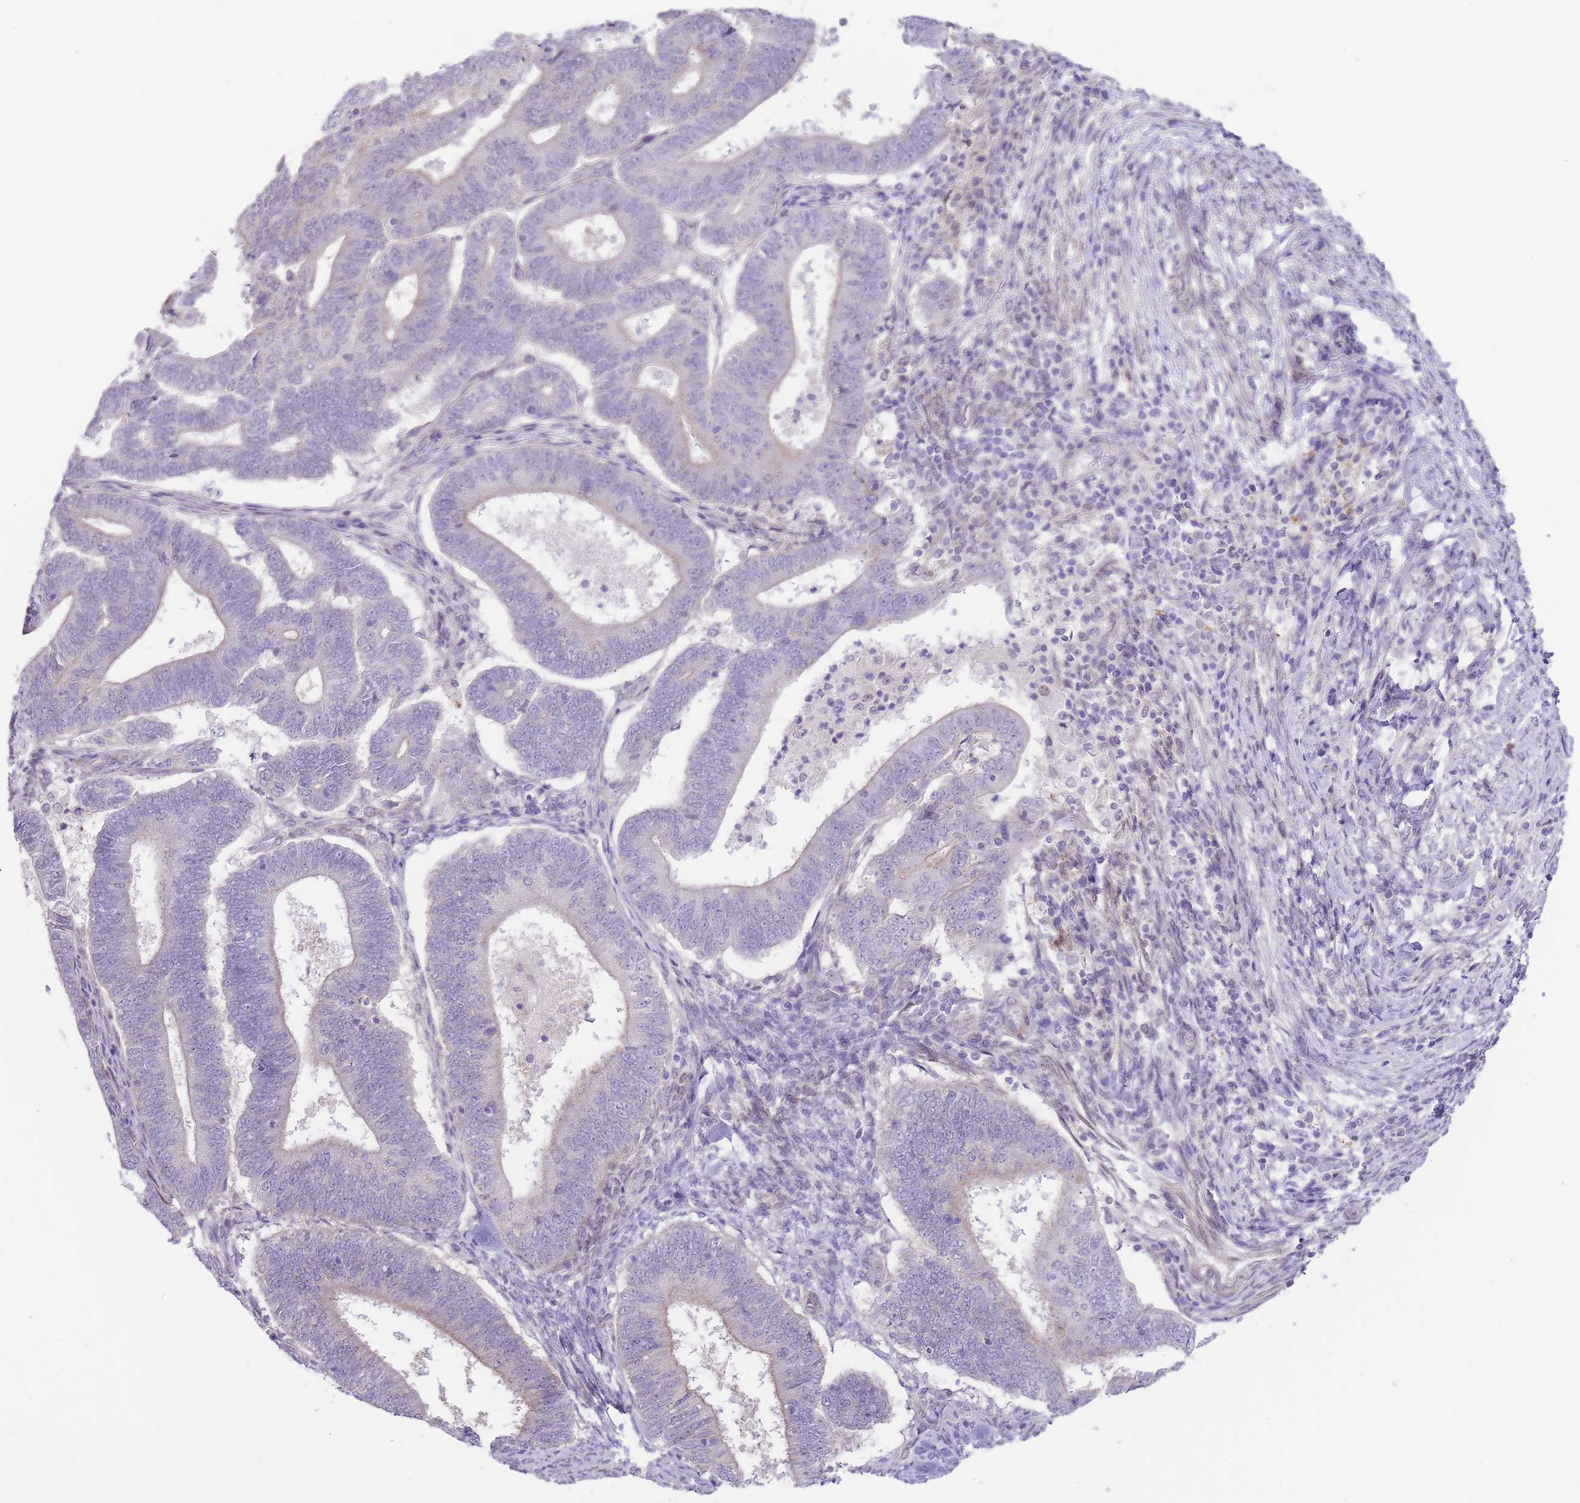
{"staining": {"intensity": "negative", "quantity": "none", "location": "none"}, "tissue": "endometrial cancer", "cell_type": "Tumor cells", "image_type": "cancer", "snomed": [{"axis": "morphology", "description": "Adenocarcinoma, NOS"}, {"axis": "topography", "description": "Endometrium"}], "caption": "High power microscopy micrograph of an immunohistochemistry image of endometrial adenocarcinoma, revealing no significant expression in tumor cells.", "gene": "OR11H12", "patient": {"sex": "female", "age": 70}}